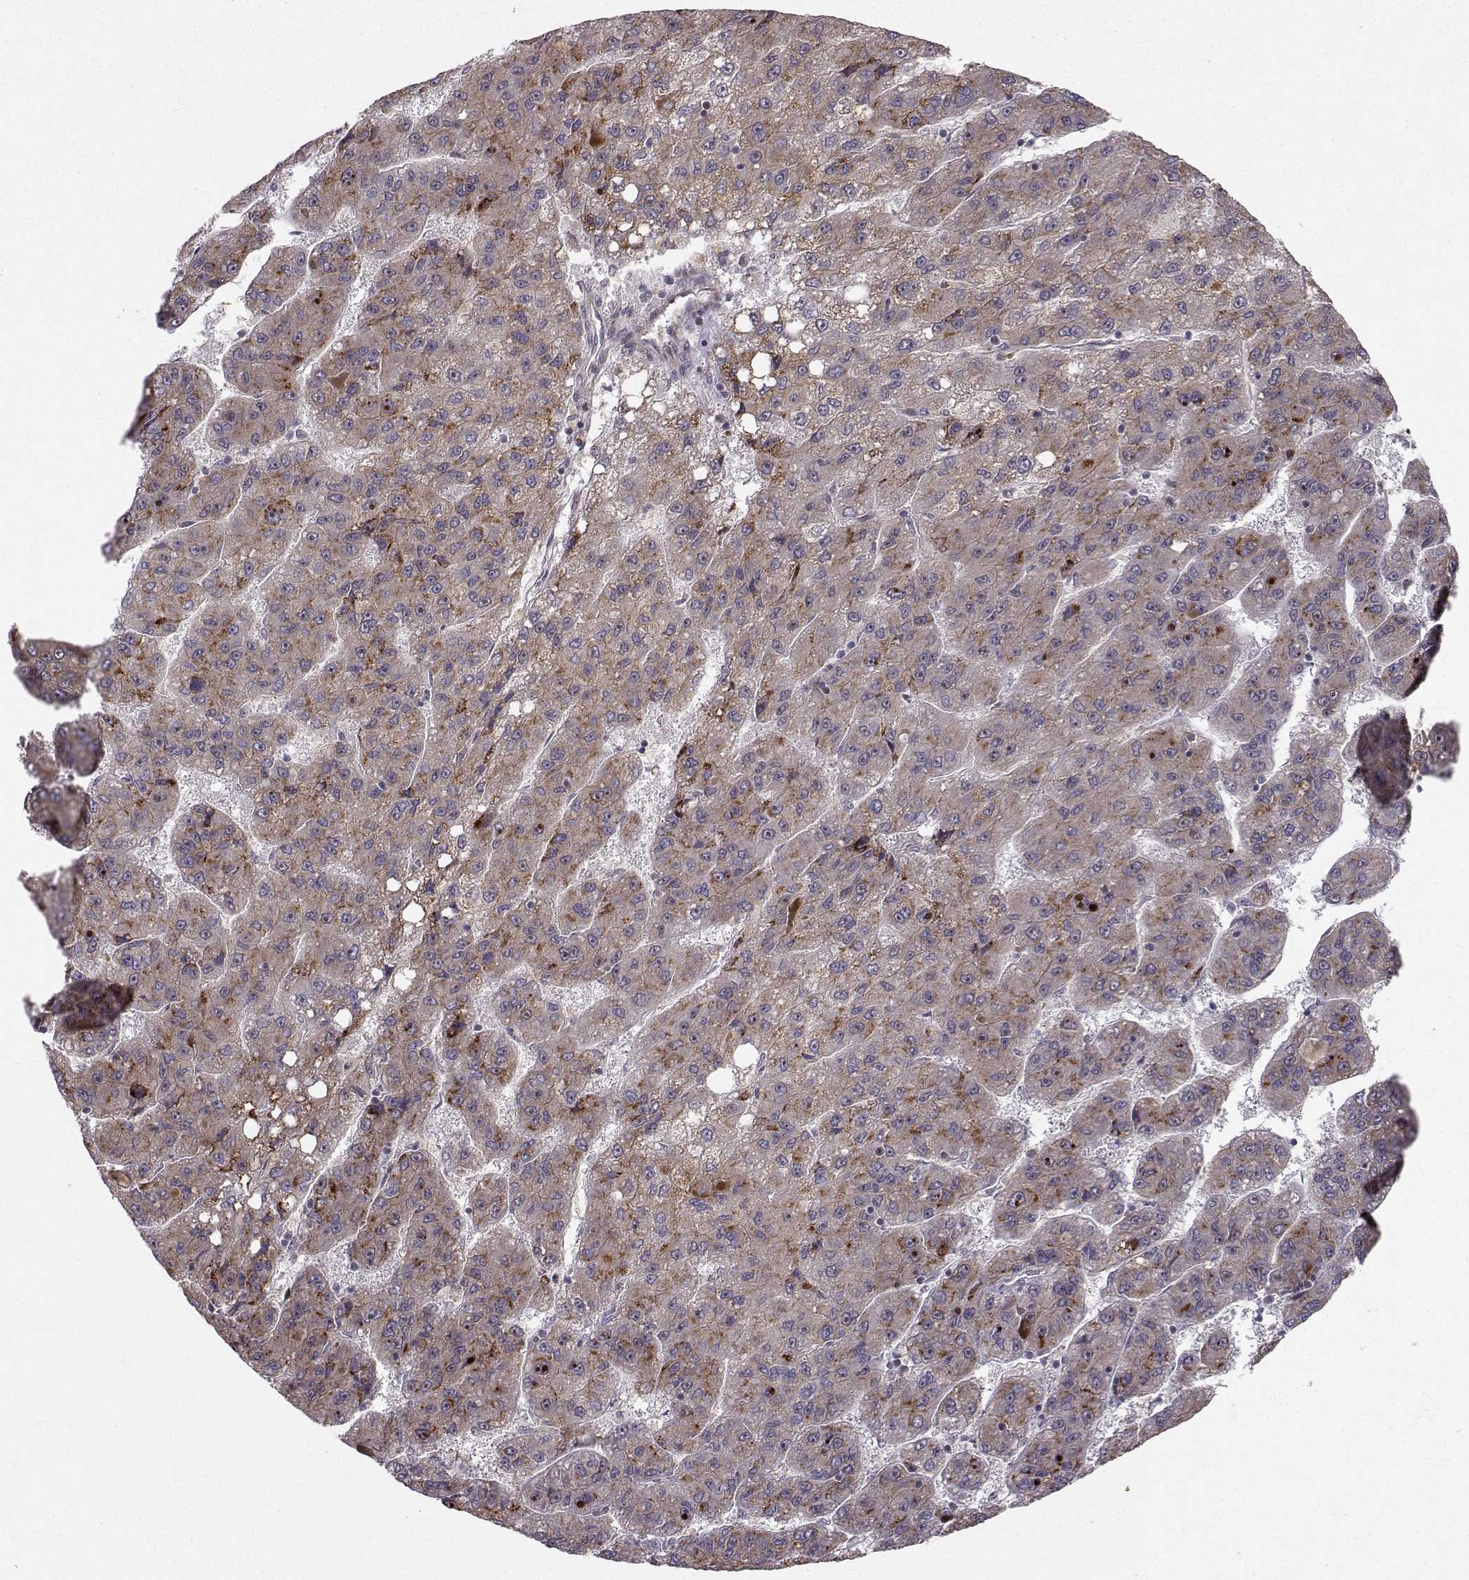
{"staining": {"intensity": "moderate", "quantity": "<25%", "location": "cytoplasmic/membranous"}, "tissue": "liver cancer", "cell_type": "Tumor cells", "image_type": "cancer", "snomed": [{"axis": "morphology", "description": "Carcinoma, Hepatocellular, NOS"}, {"axis": "topography", "description": "Liver"}], "caption": "Protein staining of liver cancer tissue demonstrates moderate cytoplasmic/membranous staining in approximately <25% of tumor cells. (DAB (3,3'-diaminobenzidine) = brown stain, brightfield microscopy at high magnification).", "gene": "APC", "patient": {"sex": "female", "age": 82}}